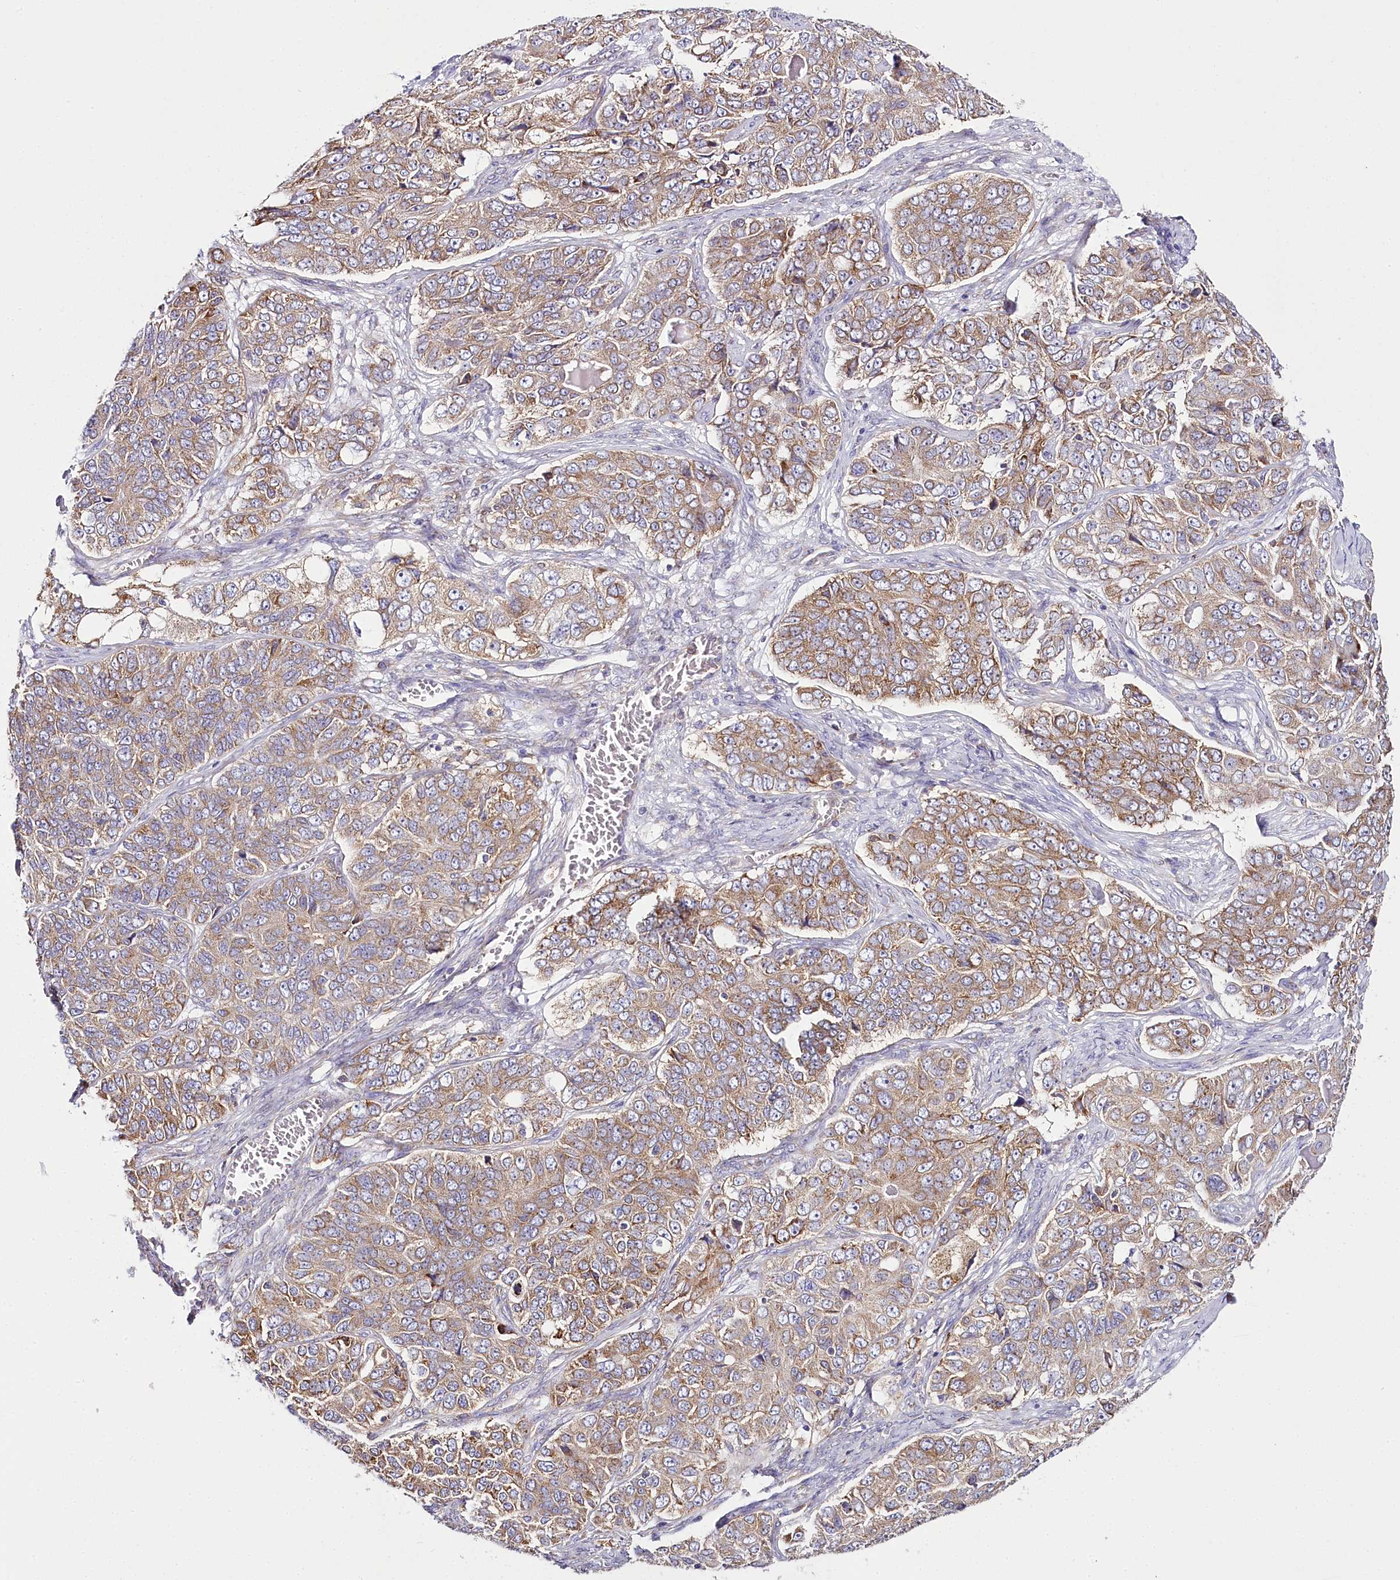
{"staining": {"intensity": "moderate", "quantity": ">75%", "location": "cytoplasmic/membranous"}, "tissue": "ovarian cancer", "cell_type": "Tumor cells", "image_type": "cancer", "snomed": [{"axis": "morphology", "description": "Carcinoma, endometroid"}, {"axis": "topography", "description": "Ovary"}], "caption": "Endometroid carcinoma (ovarian) was stained to show a protein in brown. There is medium levels of moderate cytoplasmic/membranous staining in about >75% of tumor cells.", "gene": "THUMPD3", "patient": {"sex": "female", "age": 51}}